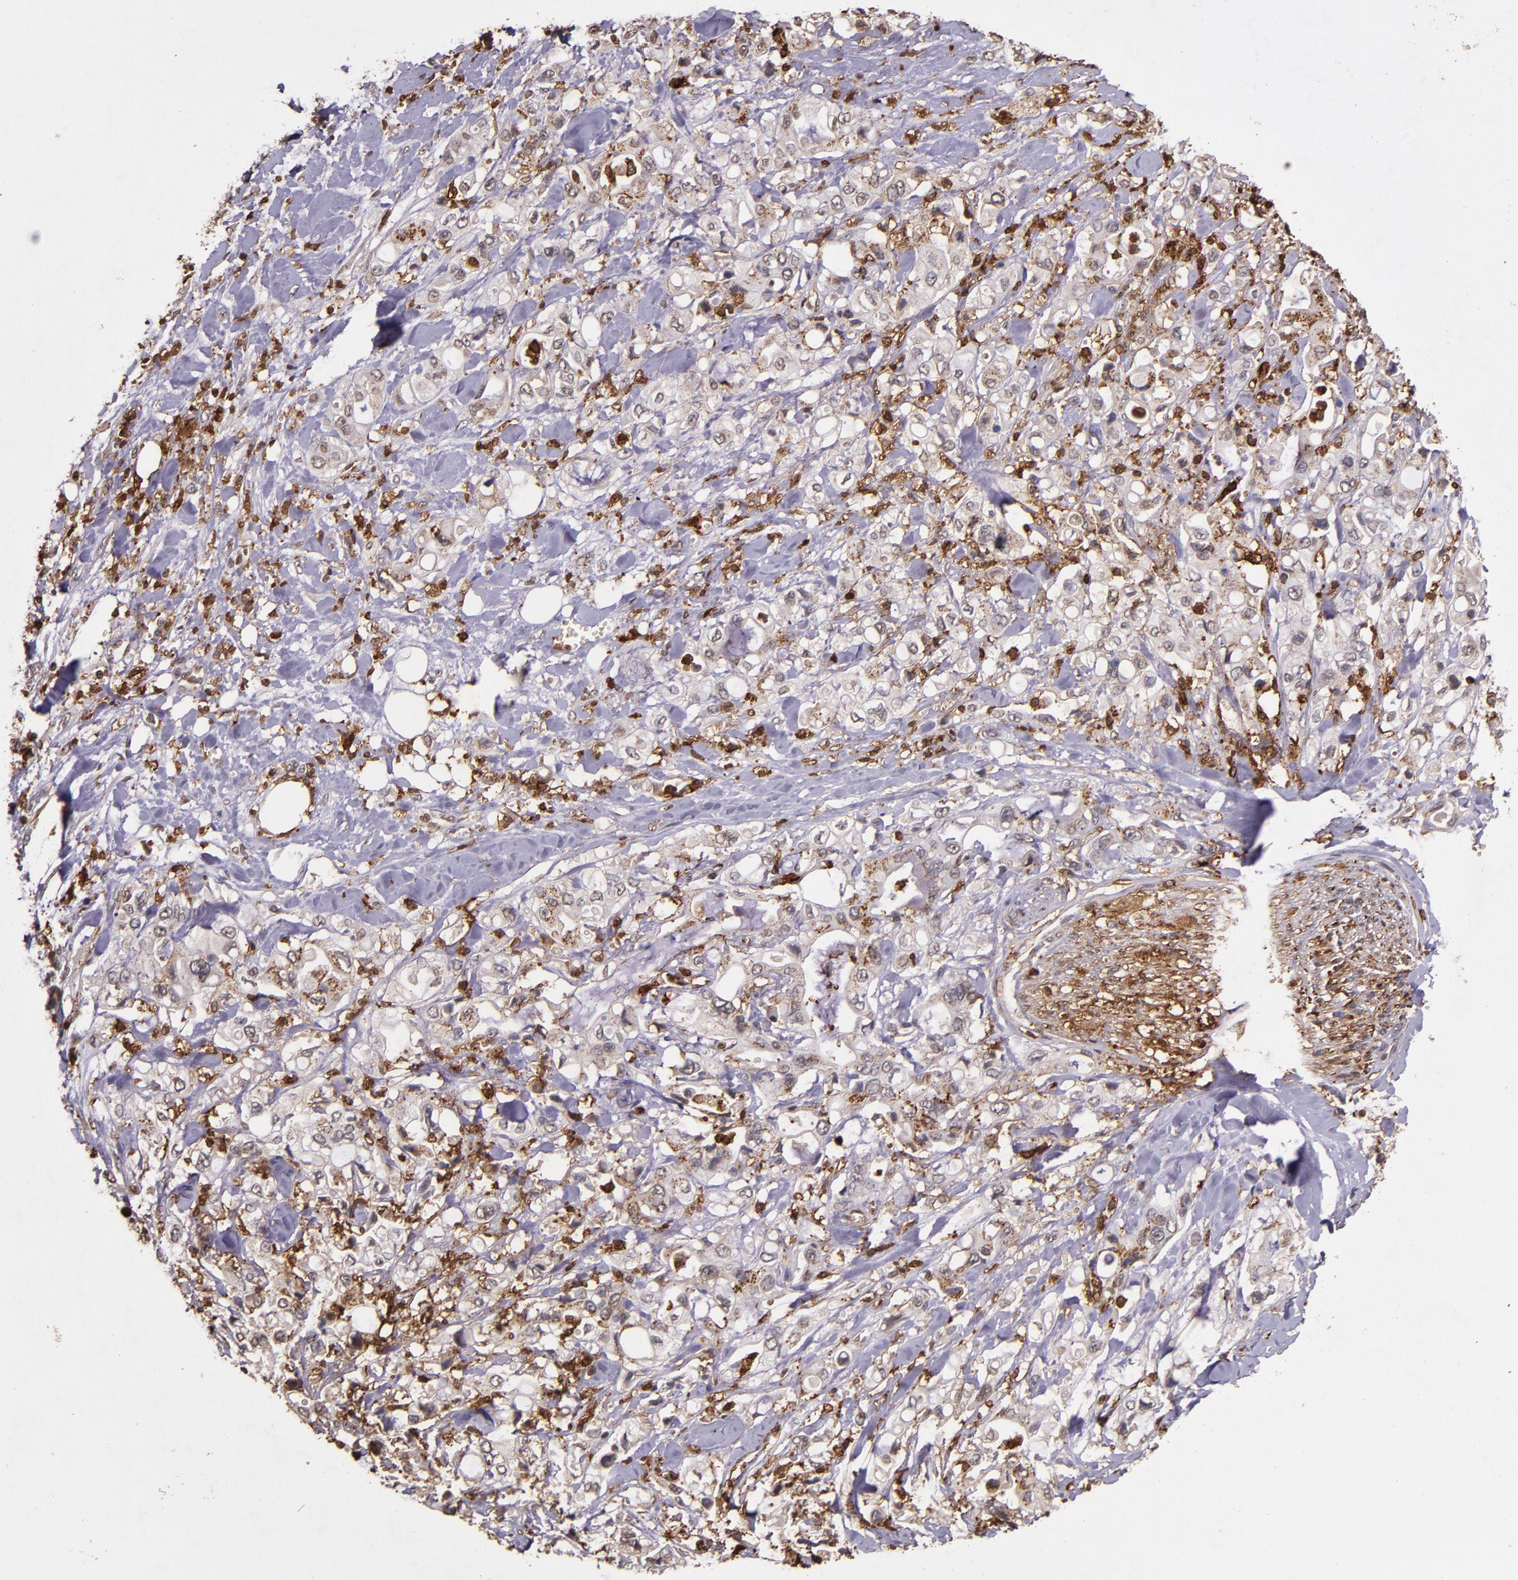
{"staining": {"intensity": "weak", "quantity": "25%-75%", "location": "cytoplasmic/membranous"}, "tissue": "pancreatic cancer", "cell_type": "Tumor cells", "image_type": "cancer", "snomed": [{"axis": "morphology", "description": "Adenocarcinoma, NOS"}, {"axis": "topography", "description": "Pancreas"}], "caption": "This image demonstrates IHC staining of adenocarcinoma (pancreatic), with low weak cytoplasmic/membranous positivity in about 25%-75% of tumor cells.", "gene": "SLC2A3", "patient": {"sex": "male", "age": 70}}